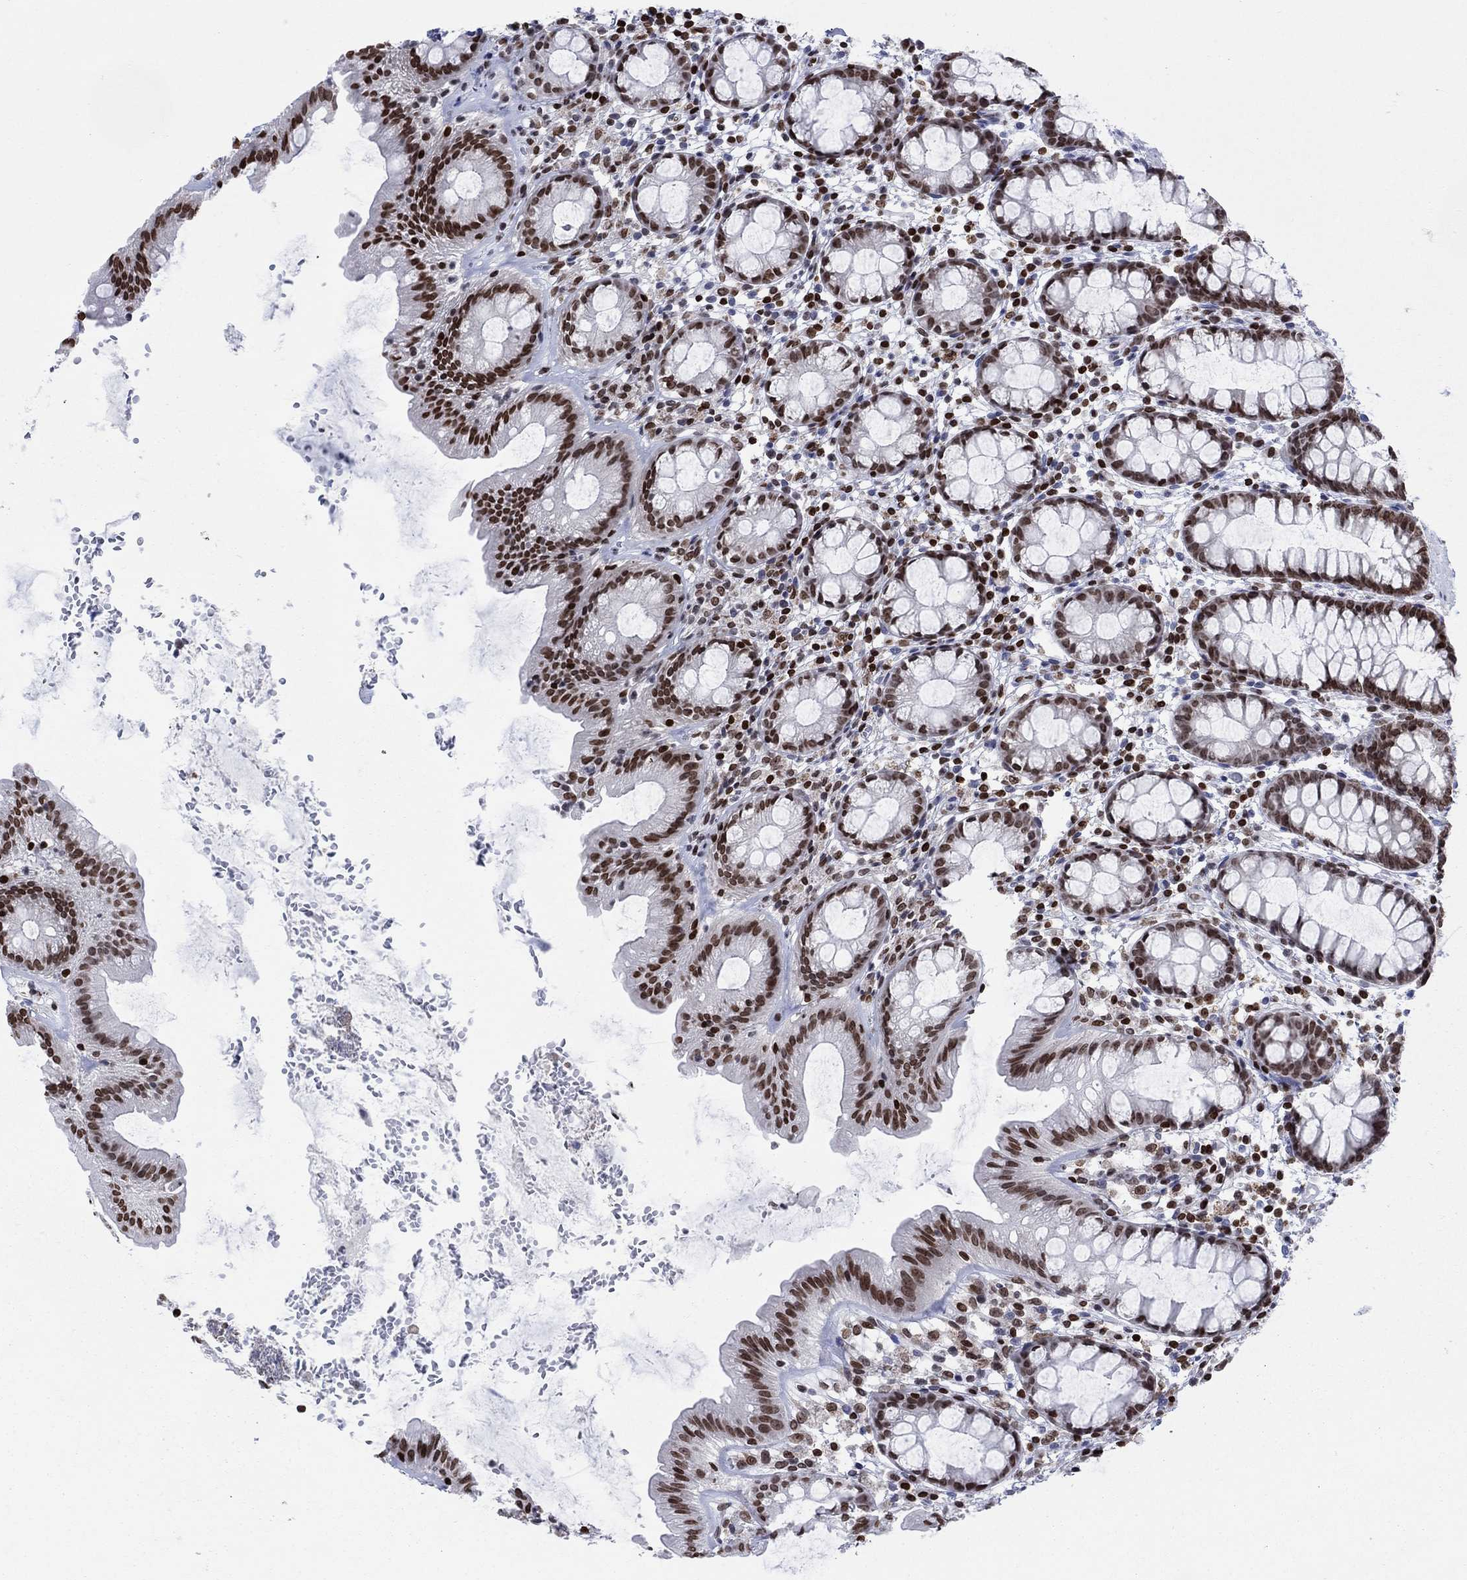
{"staining": {"intensity": "strong", "quantity": "25%-75%", "location": "nuclear"}, "tissue": "rectum", "cell_type": "Glandular cells", "image_type": "normal", "snomed": [{"axis": "morphology", "description": "Normal tissue, NOS"}, {"axis": "topography", "description": "Rectum"}], "caption": "Brown immunohistochemical staining in normal rectum demonstrates strong nuclear staining in approximately 25%-75% of glandular cells. The protein of interest is shown in brown color, while the nuclei are stained blue.", "gene": "HMGA1", "patient": {"sex": "male", "age": 57}}